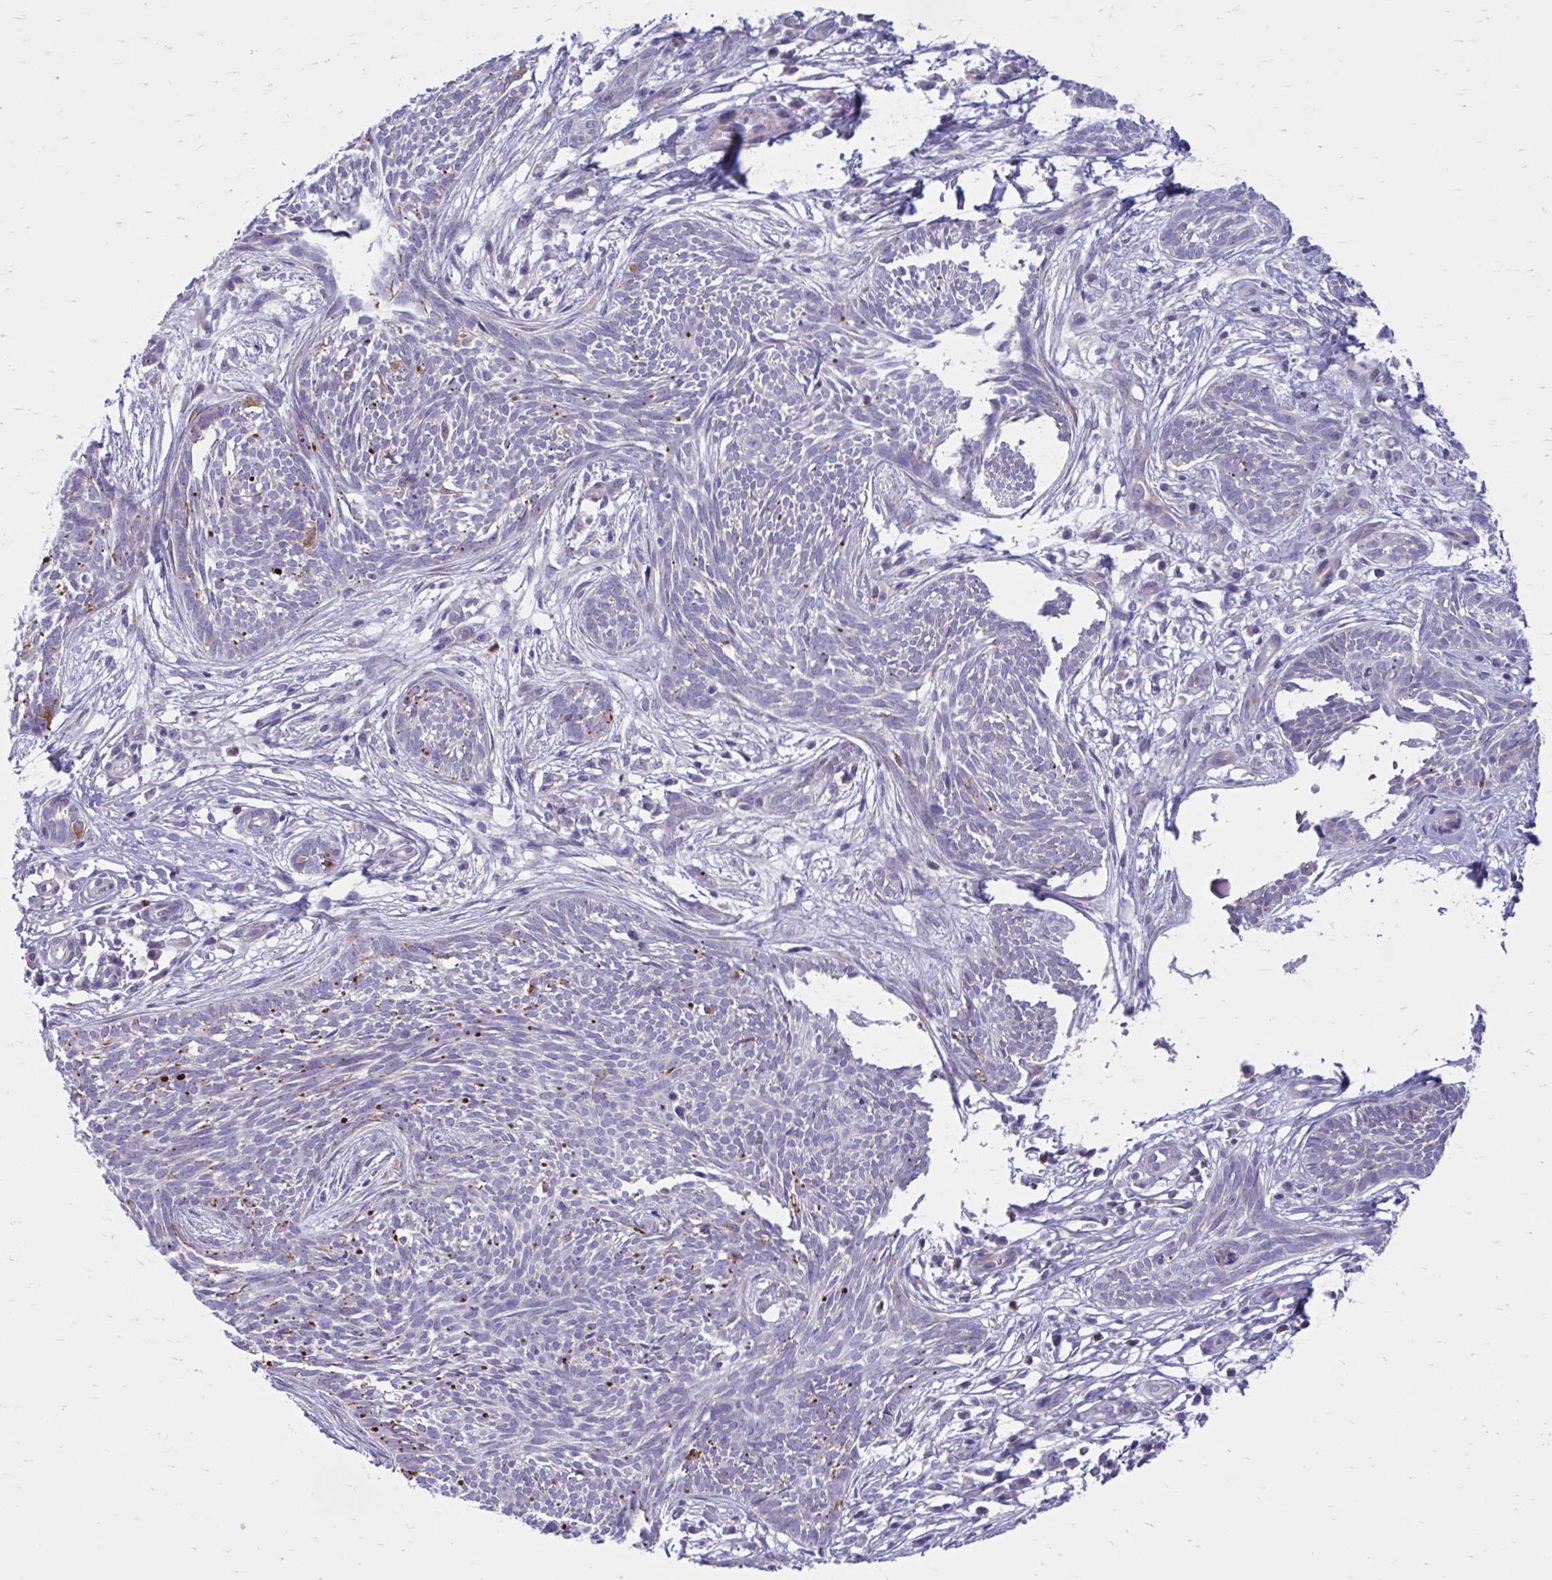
{"staining": {"intensity": "moderate", "quantity": "<25%", "location": "cytoplasmic/membranous"}, "tissue": "skin cancer", "cell_type": "Tumor cells", "image_type": "cancer", "snomed": [{"axis": "morphology", "description": "Basal cell carcinoma"}, {"axis": "topography", "description": "Skin"}, {"axis": "topography", "description": "Skin, foot"}], "caption": "The image exhibits a brown stain indicating the presence of a protein in the cytoplasmic/membranous of tumor cells in basal cell carcinoma (skin).", "gene": "CHST3", "patient": {"sex": "female", "age": 86}}